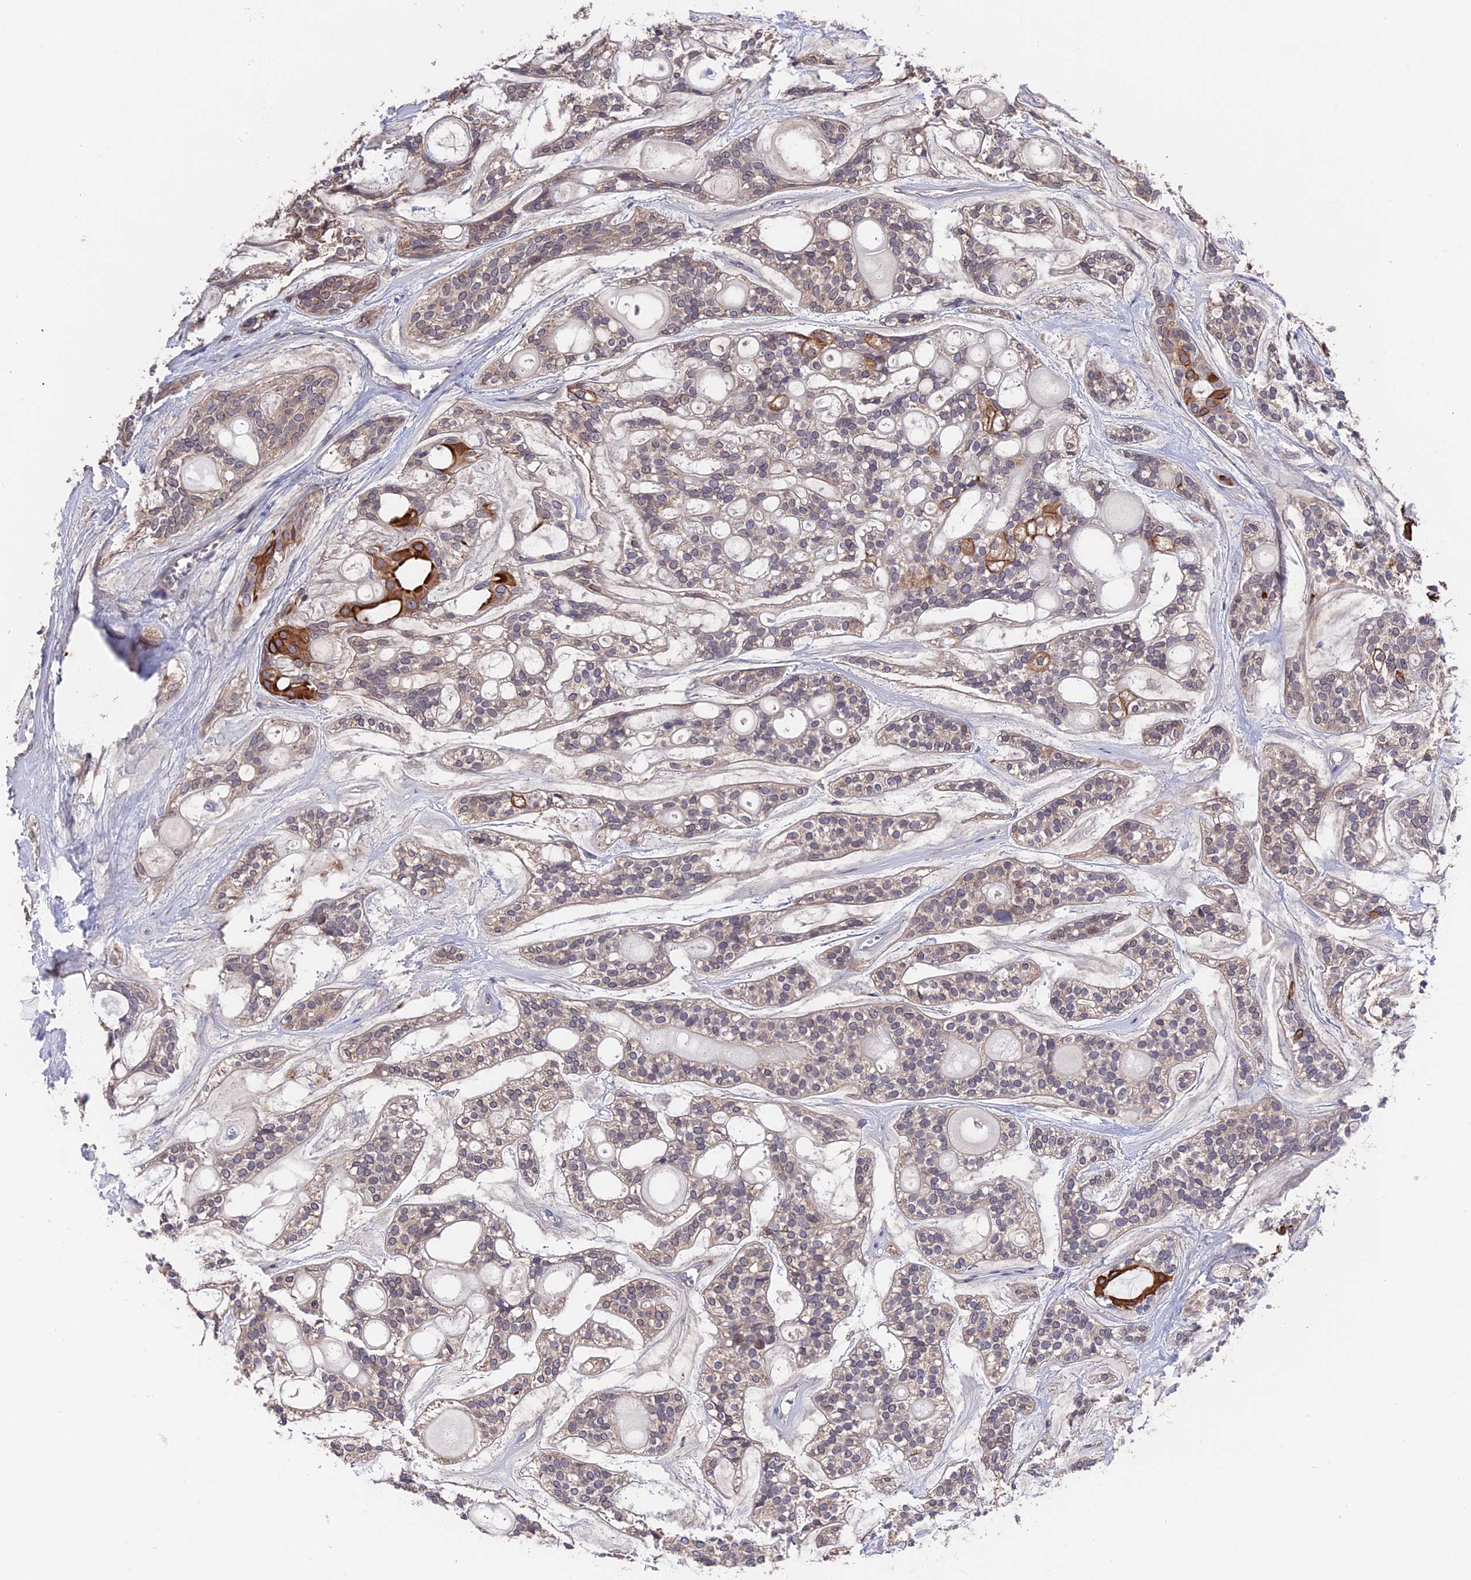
{"staining": {"intensity": "moderate", "quantity": "25%-75%", "location": "cytoplasmic/membranous"}, "tissue": "head and neck cancer", "cell_type": "Tumor cells", "image_type": "cancer", "snomed": [{"axis": "morphology", "description": "Adenocarcinoma, NOS"}, {"axis": "topography", "description": "Head-Neck"}], "caption": "Tumor cells show medium levels of moderate cytoplasmic/membranous staining in about 25%-75% of cells in adenocarcinoma (head and neck). (DAB (3,3'-diaminobenzidine) IHC, brown staining for protein, blue staining for nuclei).", "gene": "ZCCHC2", "patient": {"sex": "male", "age": 66}}